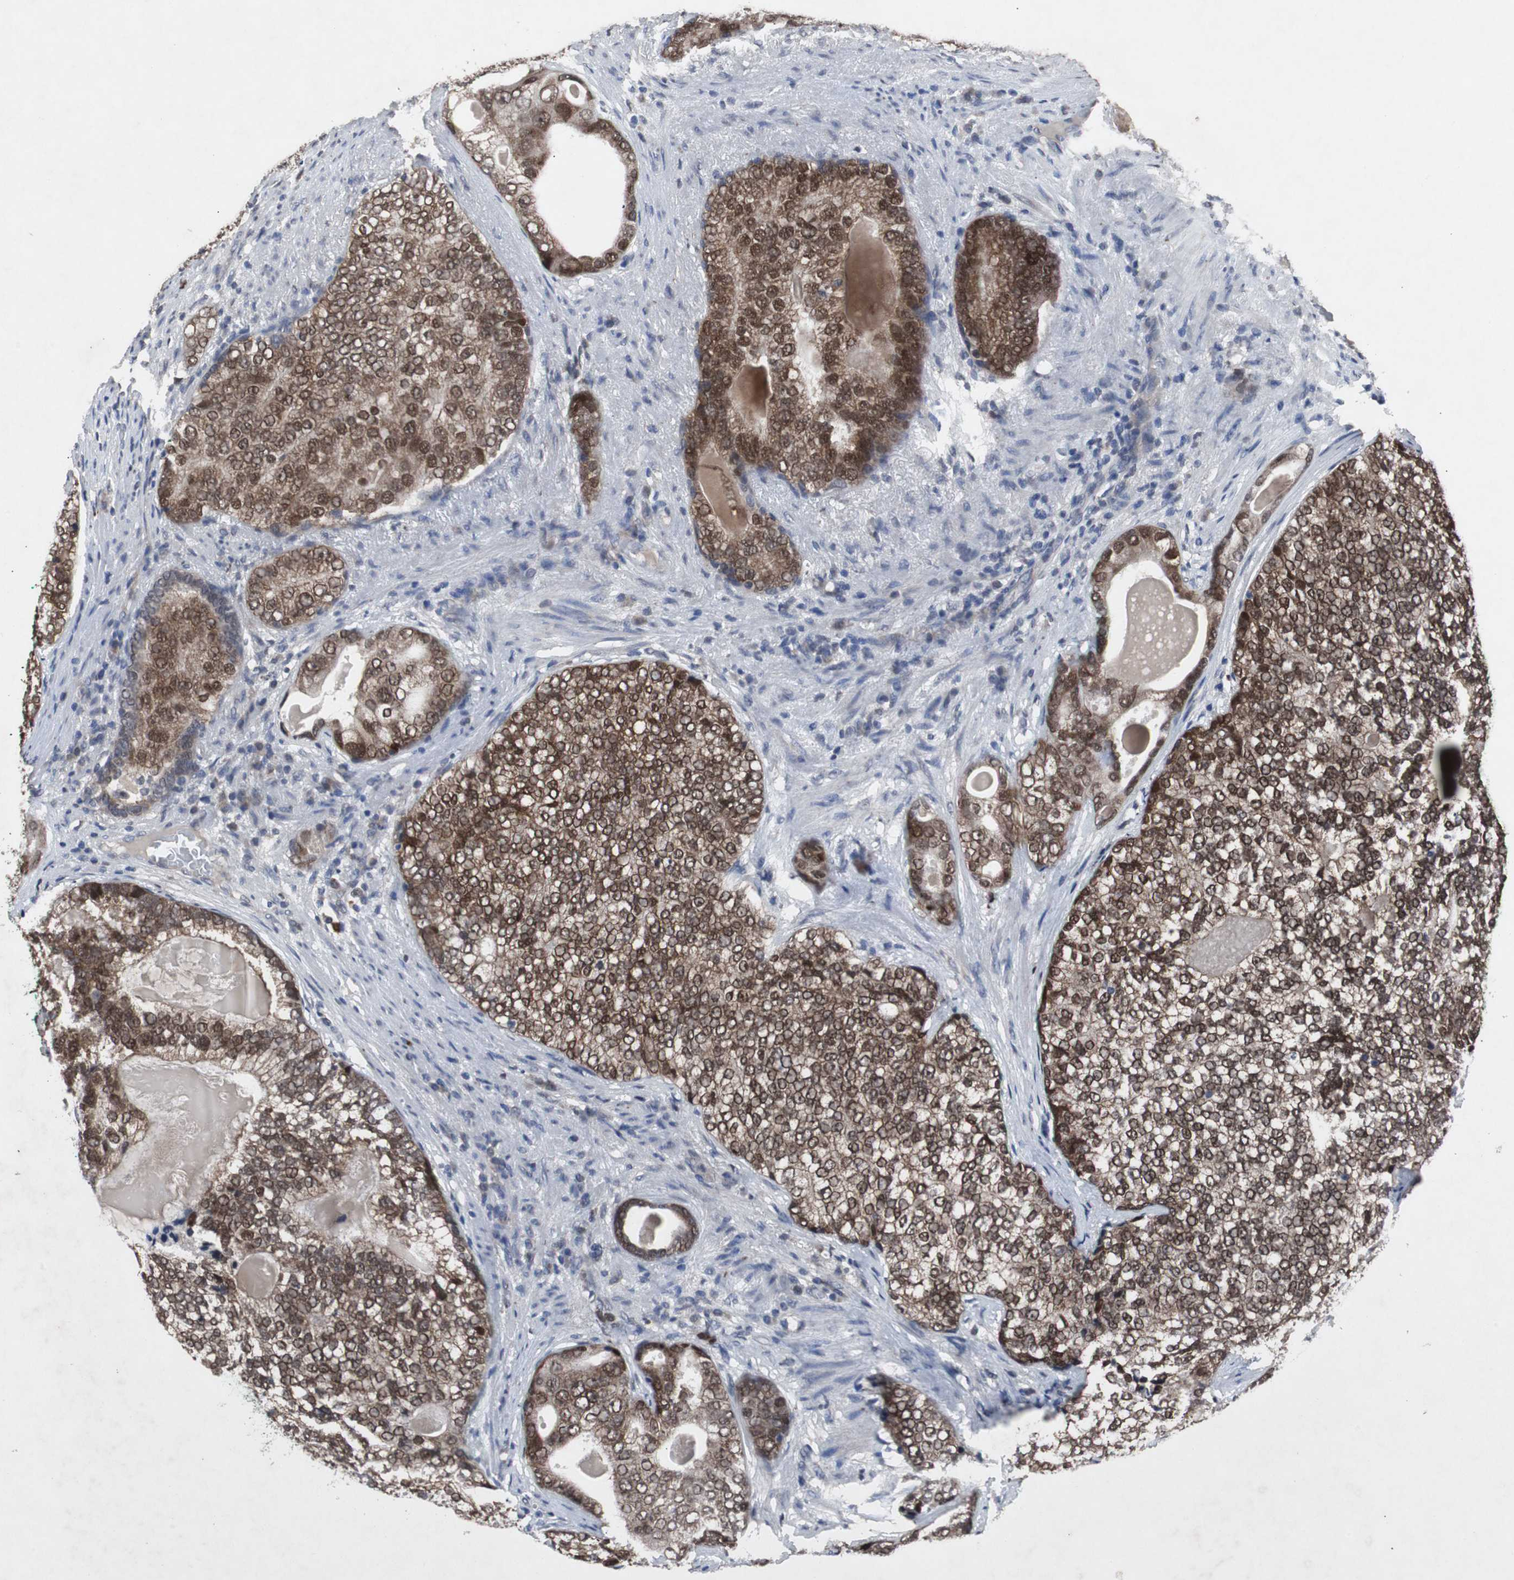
{"staining": {"intensity": "strong", "quantity": ">75%", "location": "cytoplasmic/membranous,nuclear"}, "tissue": "prostate cancer", "cell_type": "Tumor cells", "image_type": "cancer", "snomed": [{"axis": "morphology", "description": "Adenocarcinoma, High grade"}, {"axis": "topography", "description": "Prostate"}], "caption": "Strong cytoplasmic/membranous and nuclear expression for a protein is present in approximately >75% of tumor cells of prostate adenocarcinoma (high-grade) using immunohistochemistry.", "gene": "RBM47", "patient": {"sex": "male", "age": 66}}